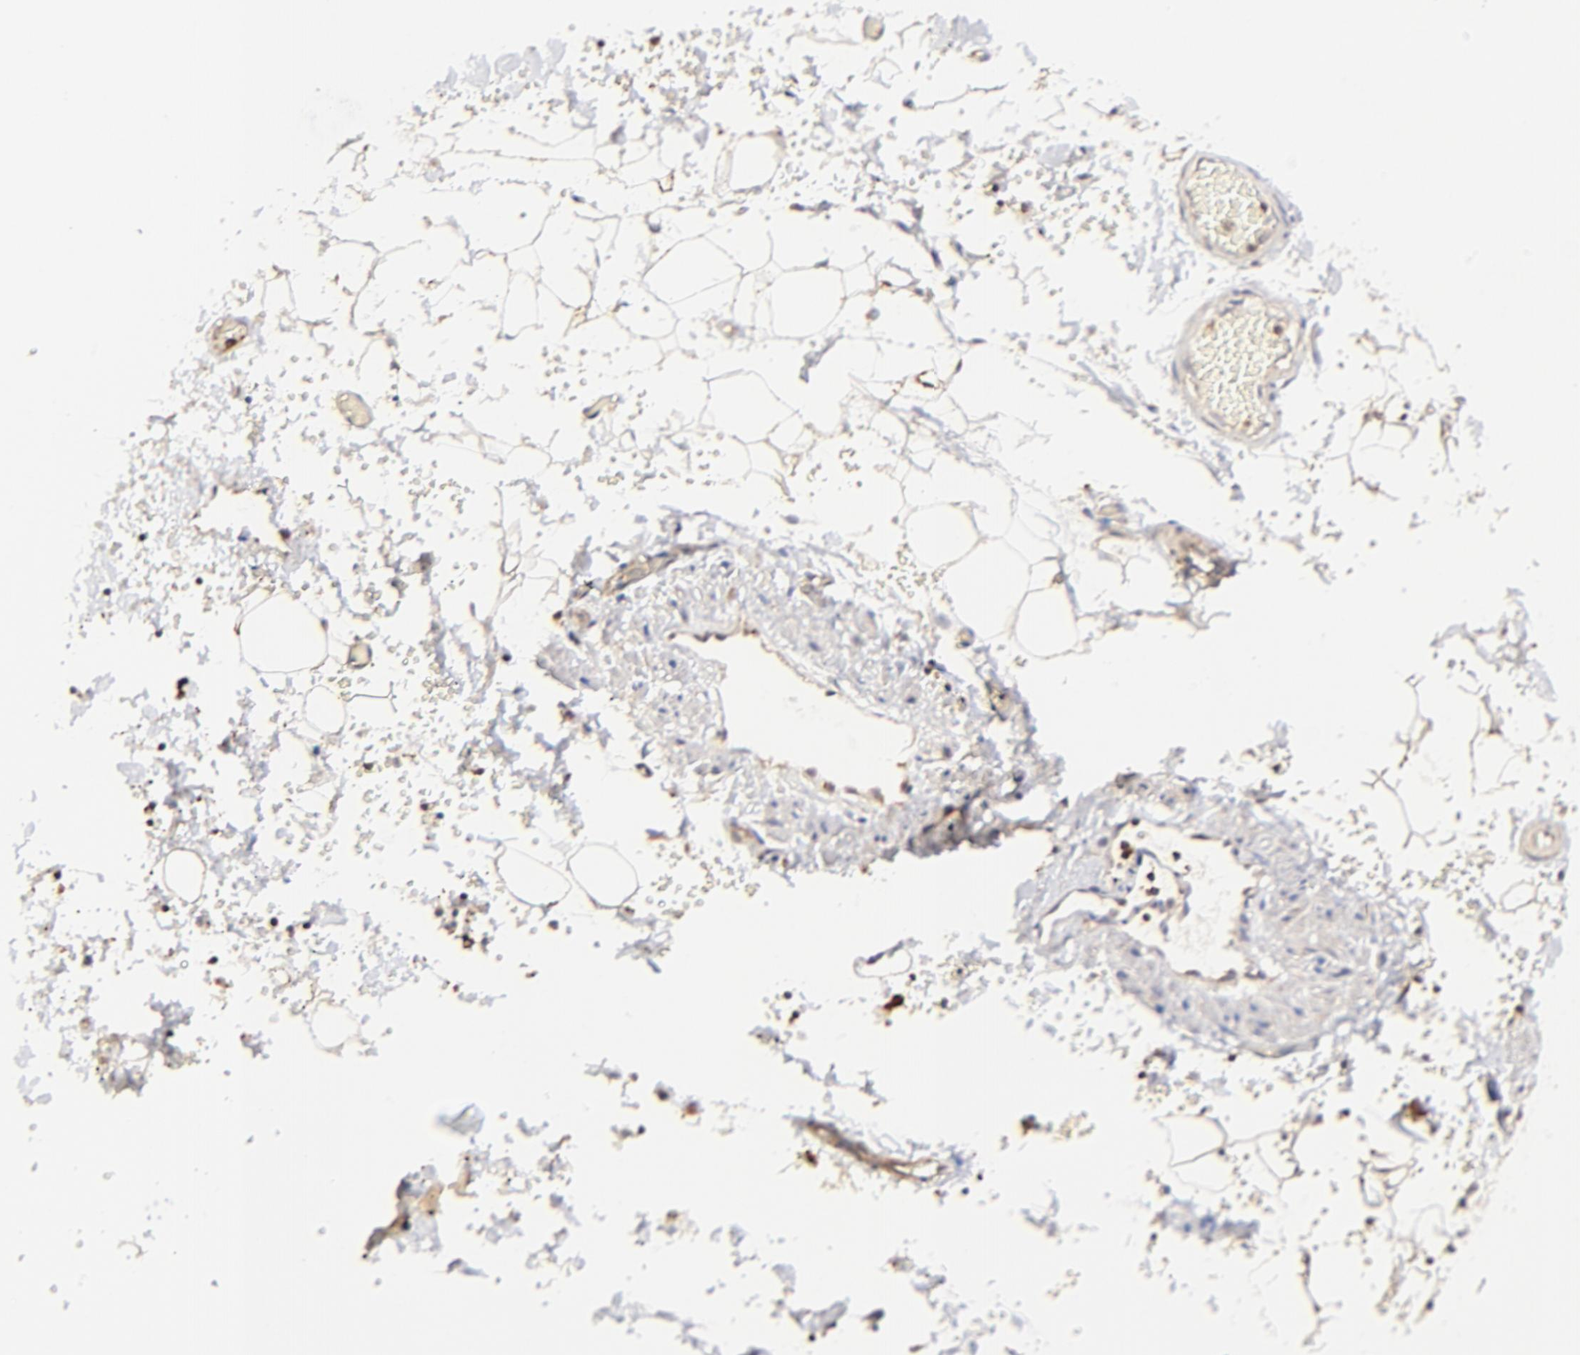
{"staining": {"intensity": "weak", "quantity": ">75%", "location": "cytoplasmic/membranous"}, "tissue": "adipose tissue", "cell_type": "Adipocytes", "image_type": "normal", "snomed": [{"axis": "morphology", "description": "Normal tissue, NOS"}, {"axis": "topography", "description": "Bronchus"}, {"axis": "topography", "description": "Lung"}], "caption": "Immunohistochemistry (IHC) micrograph of benign adipose tissue: adipose tissue stained using IHC shows low levels of weak protein expression localized specifically in the cytoplasmic/membranous of adipocytes, appearing as a cytoplasmic/membranous brown color.", "gene": "MAP2K7", "patient": {"sex": "female", "age": 56}}